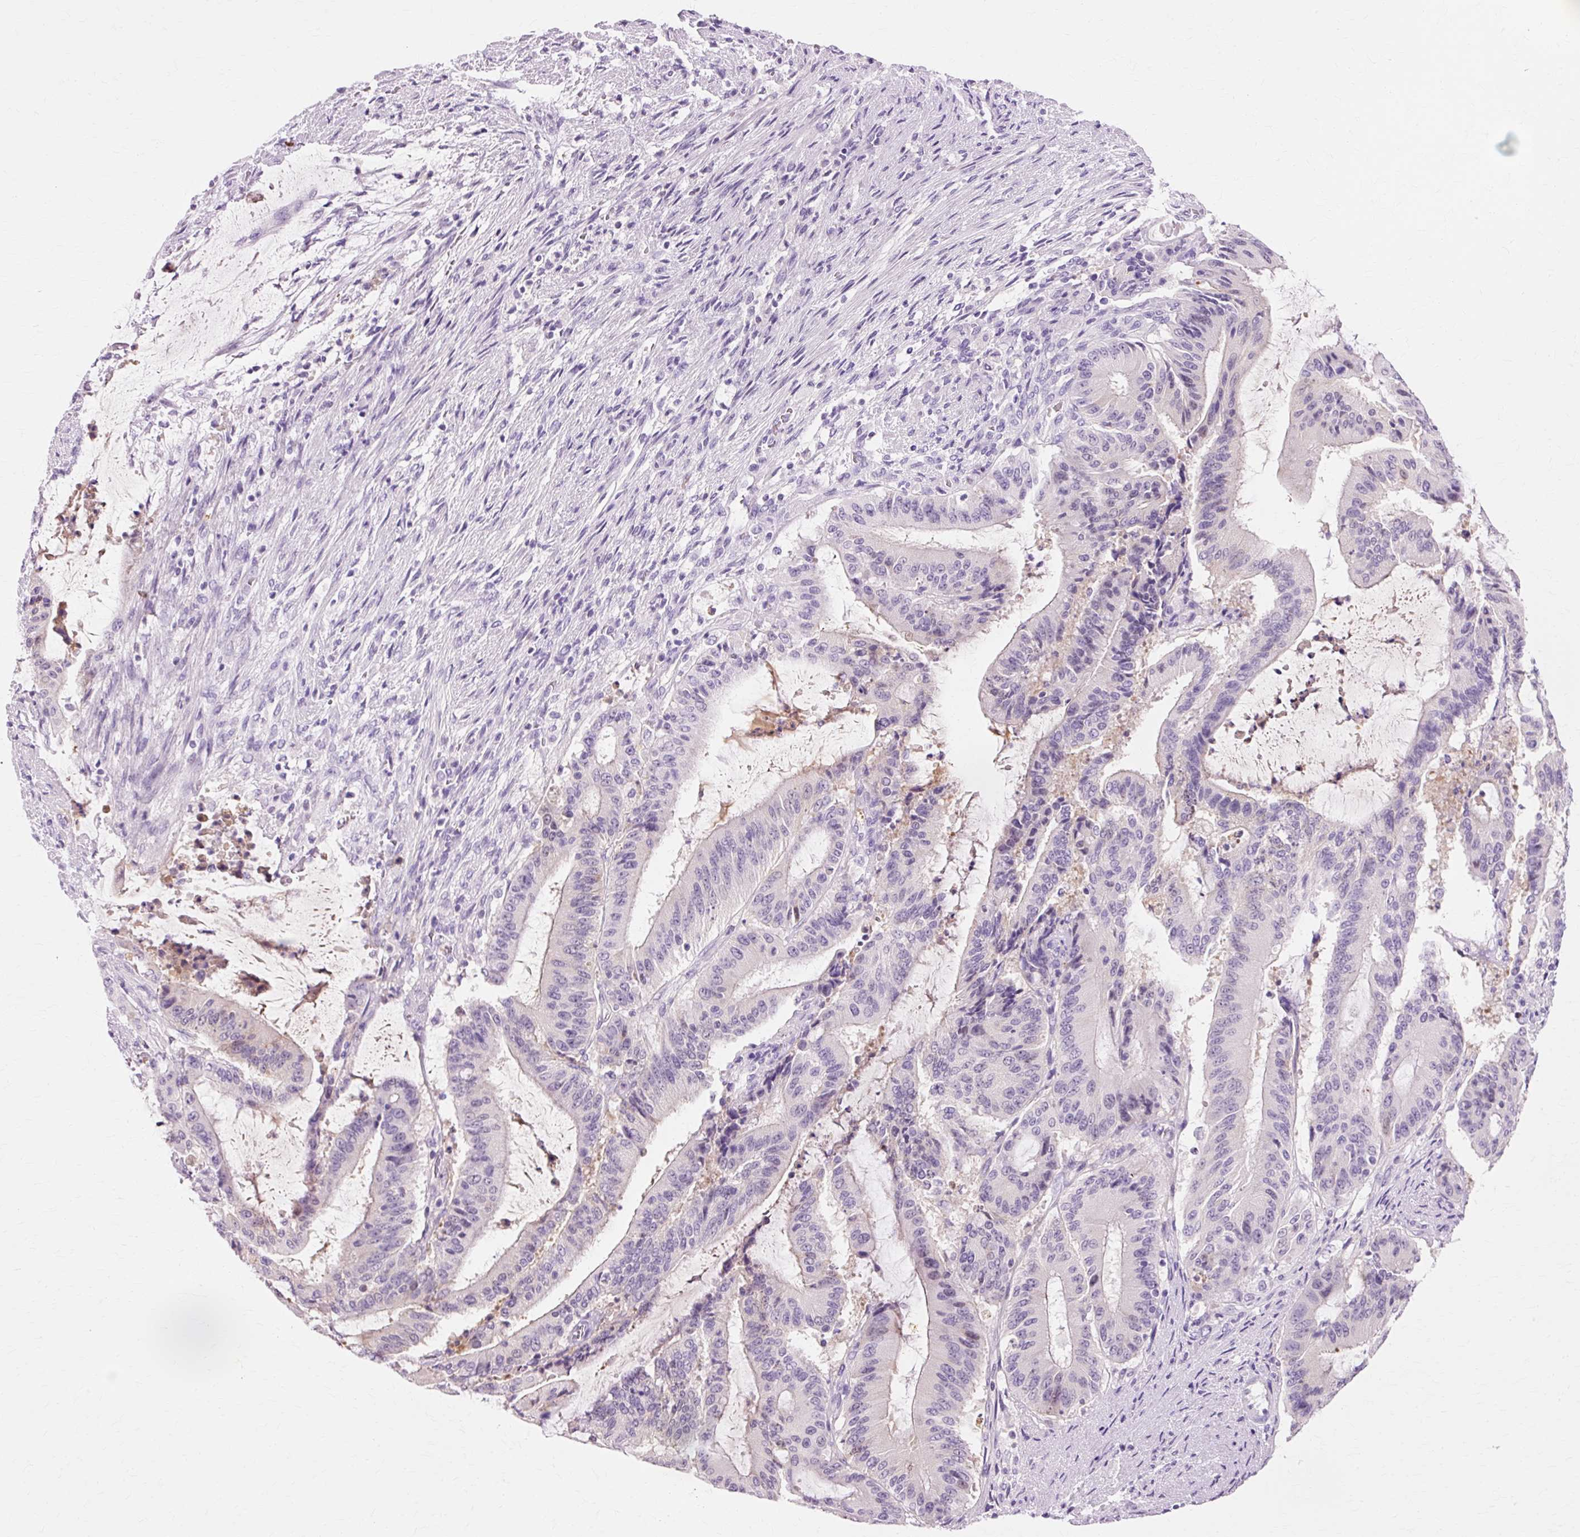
{"staining": {"intensity": "negative", "quantity": "none", "location": "none"}, "tissue": "liver cancer", "cell_type": "Tumor cells", "image_type": "cancer", "snomed": [{"axis": "morphology", "description": "Normal tissue, NOS"}, {"axis": "morphology", "description": "Cholangiocarcinoma"}, {"axis": "topography", "description": "Liver"}, {"axis": "topography", "description": "Peripheral nerve tissue"}], "caption": "IHC of cholangiocarcinoma (liver) demonstrates no expression in tumor cells. Brightfield microscopy of IHC stained with DAB (3,3'-diaminobenzidine) (brown) and hematoxylin (blue), captured at high magnification.", "gene": "VN1R2", "patient": {"sex": "female", "age": 73}}